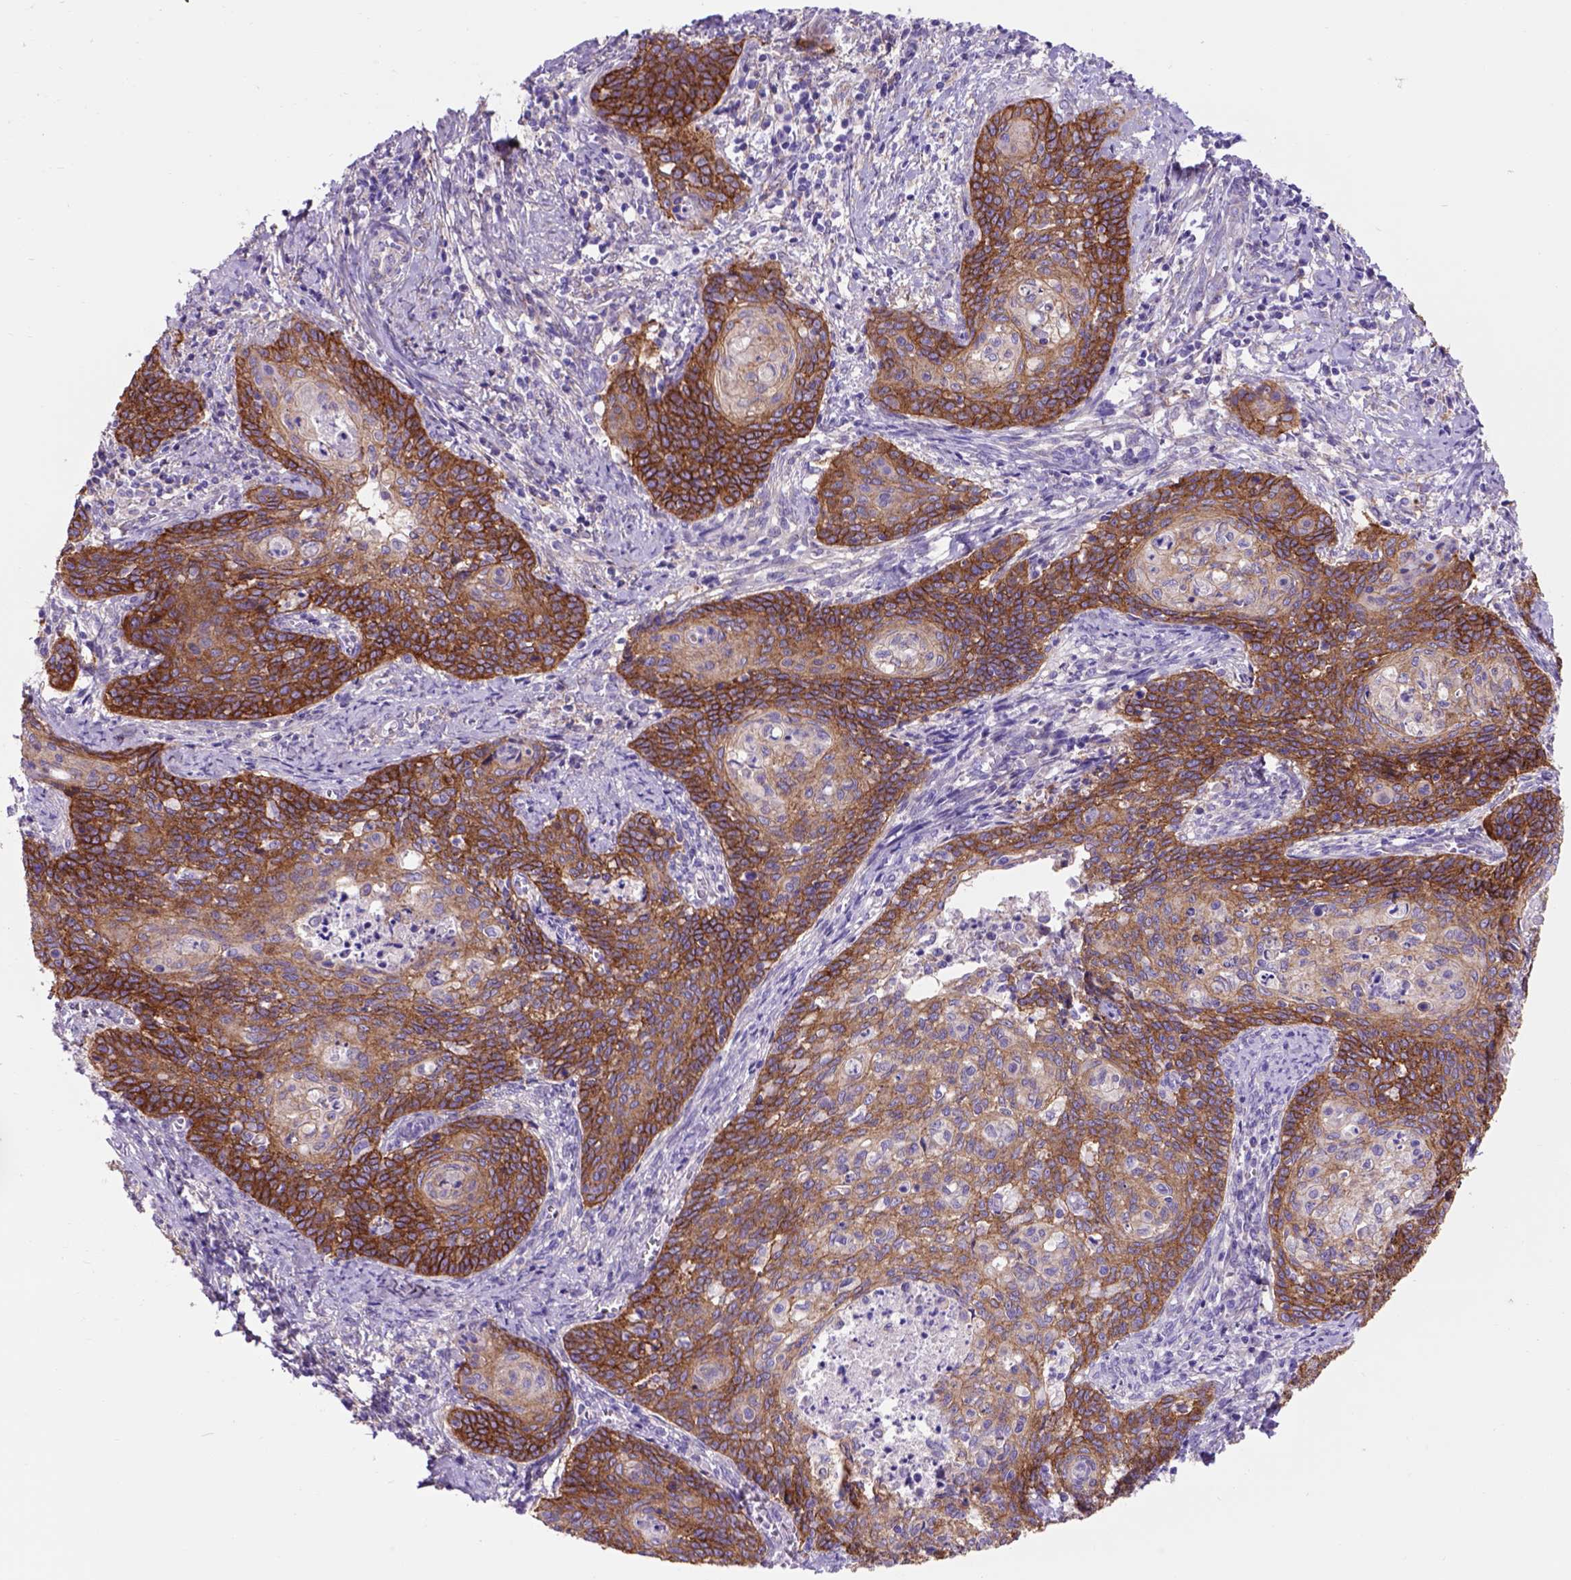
{"staining": {"intensity": "moderate", "quantity": ">75%", "location": "cytoplasmic/membranous"}, "tissue": "cervical cancer", "cell_type": "Tumor cells", "image_type": "cancer", "snomed": [{"axis": "morphology", "description": "Normal tissue, NOS"}, {"axis": "morphology", "description": "Squamous cell carcinoma, NOS"}, {"axis": "topography", "description": "Cervix"}], "caption": "Immunohistochemical staining of cervical squamous cell carcinoma exhibits moderate cytoplasmic/membranous protein positivity in approximately >75% of tumor cells. (Brightfield microscopy of DAB IHC at high magnification).", "gene": "EGFR", "patient": {"sex": "female", "age": 39}}